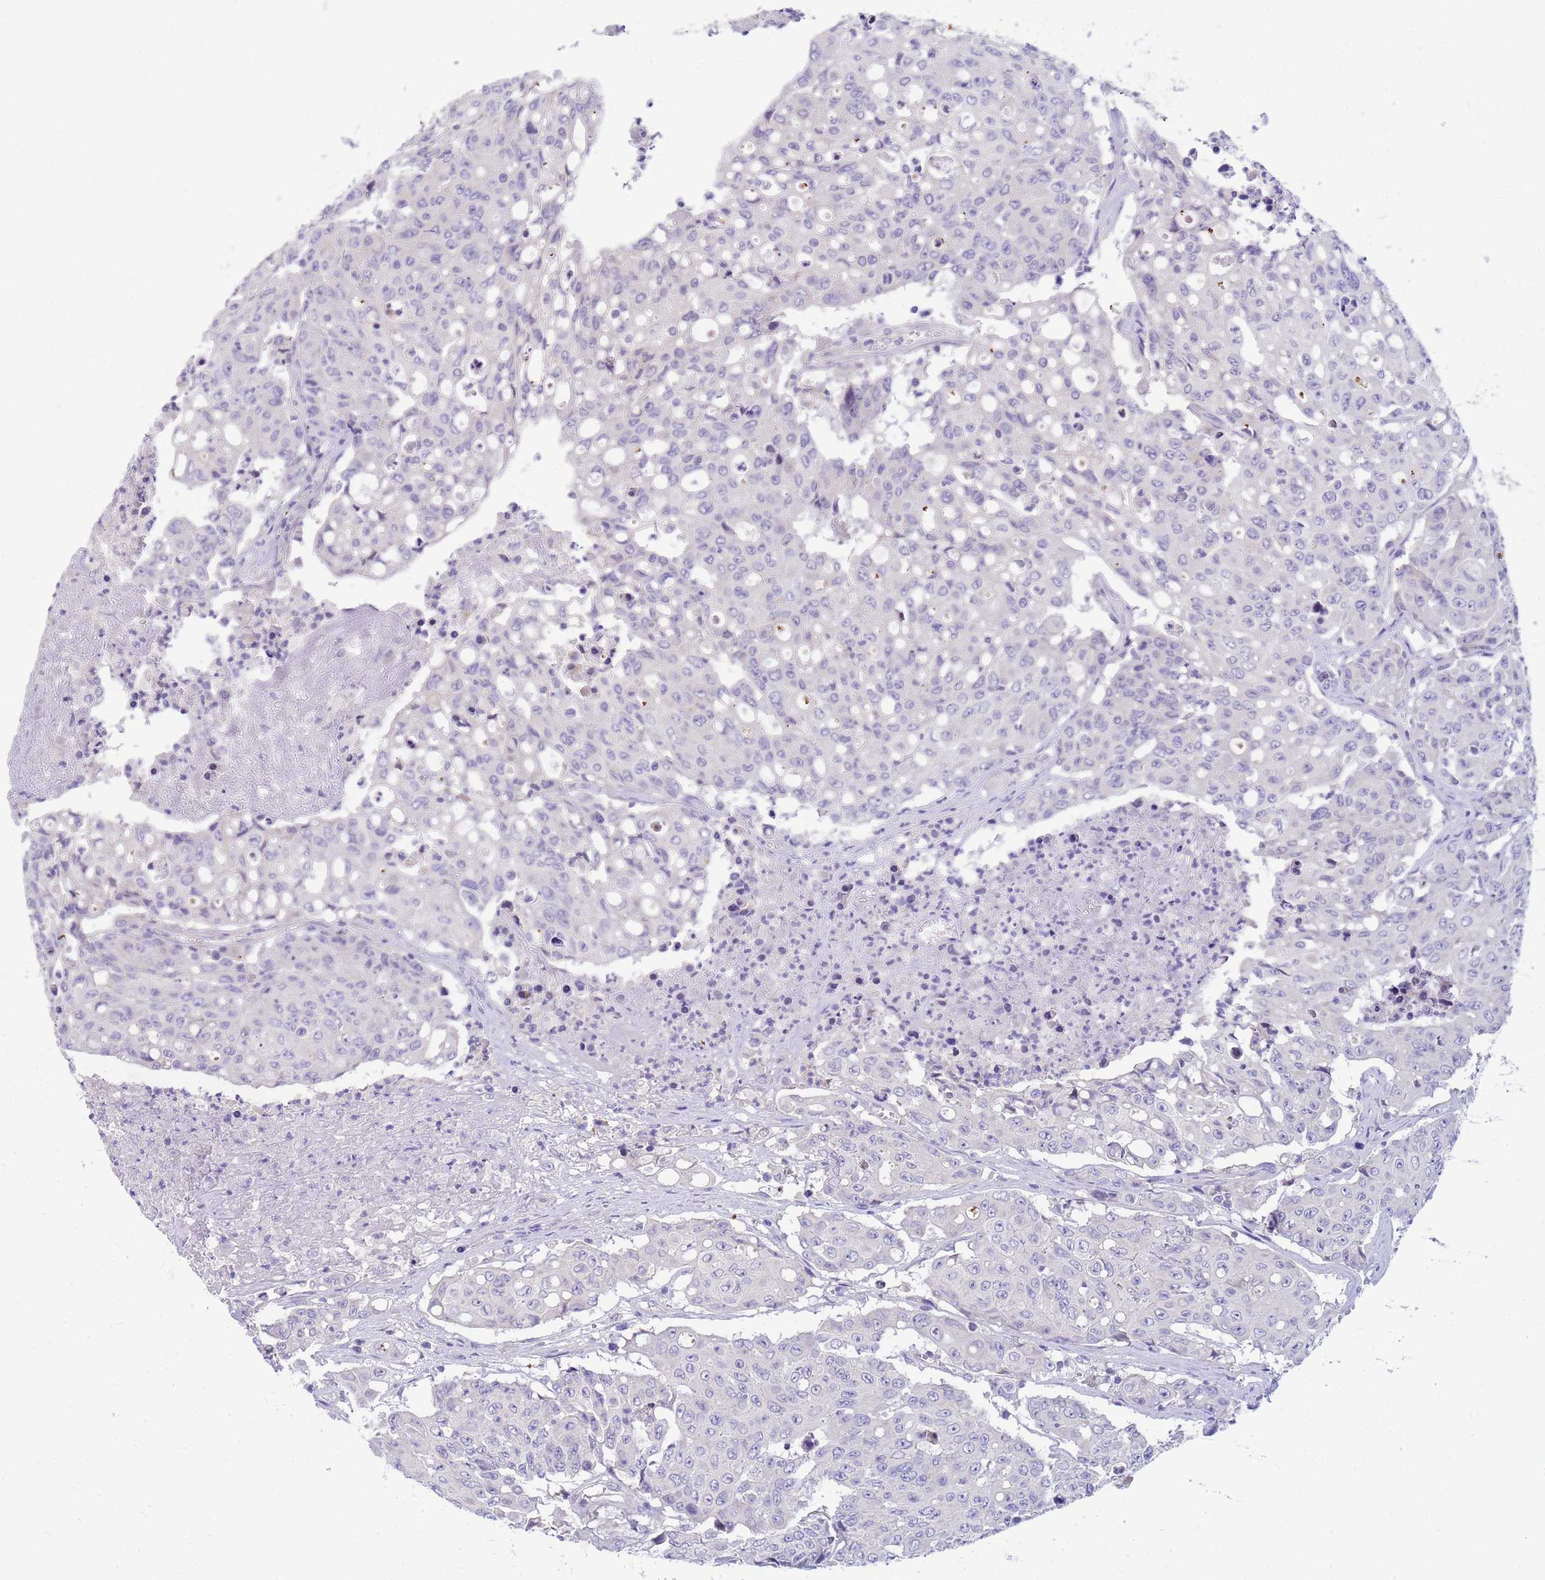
{"staining": {"intensity": "negative", "quantity": "none", "location": "none"}, "tissue": "colorectal cancer", "cell_type": "Tumor cells", "image_type": "cancer", "snomed": [{"axis": "morphology", "description": "Adenocarcinoma, NOS"}, {"axis": "topography", "description": "Colon"}], "caption": "DAB (3,3'-diaminobenzidine) immunohistochemical staining of colorectal cancer displays no significant staining in tumor cells.", "gene": "DPRX", "patient": {"sex": "male", "age": 51}}